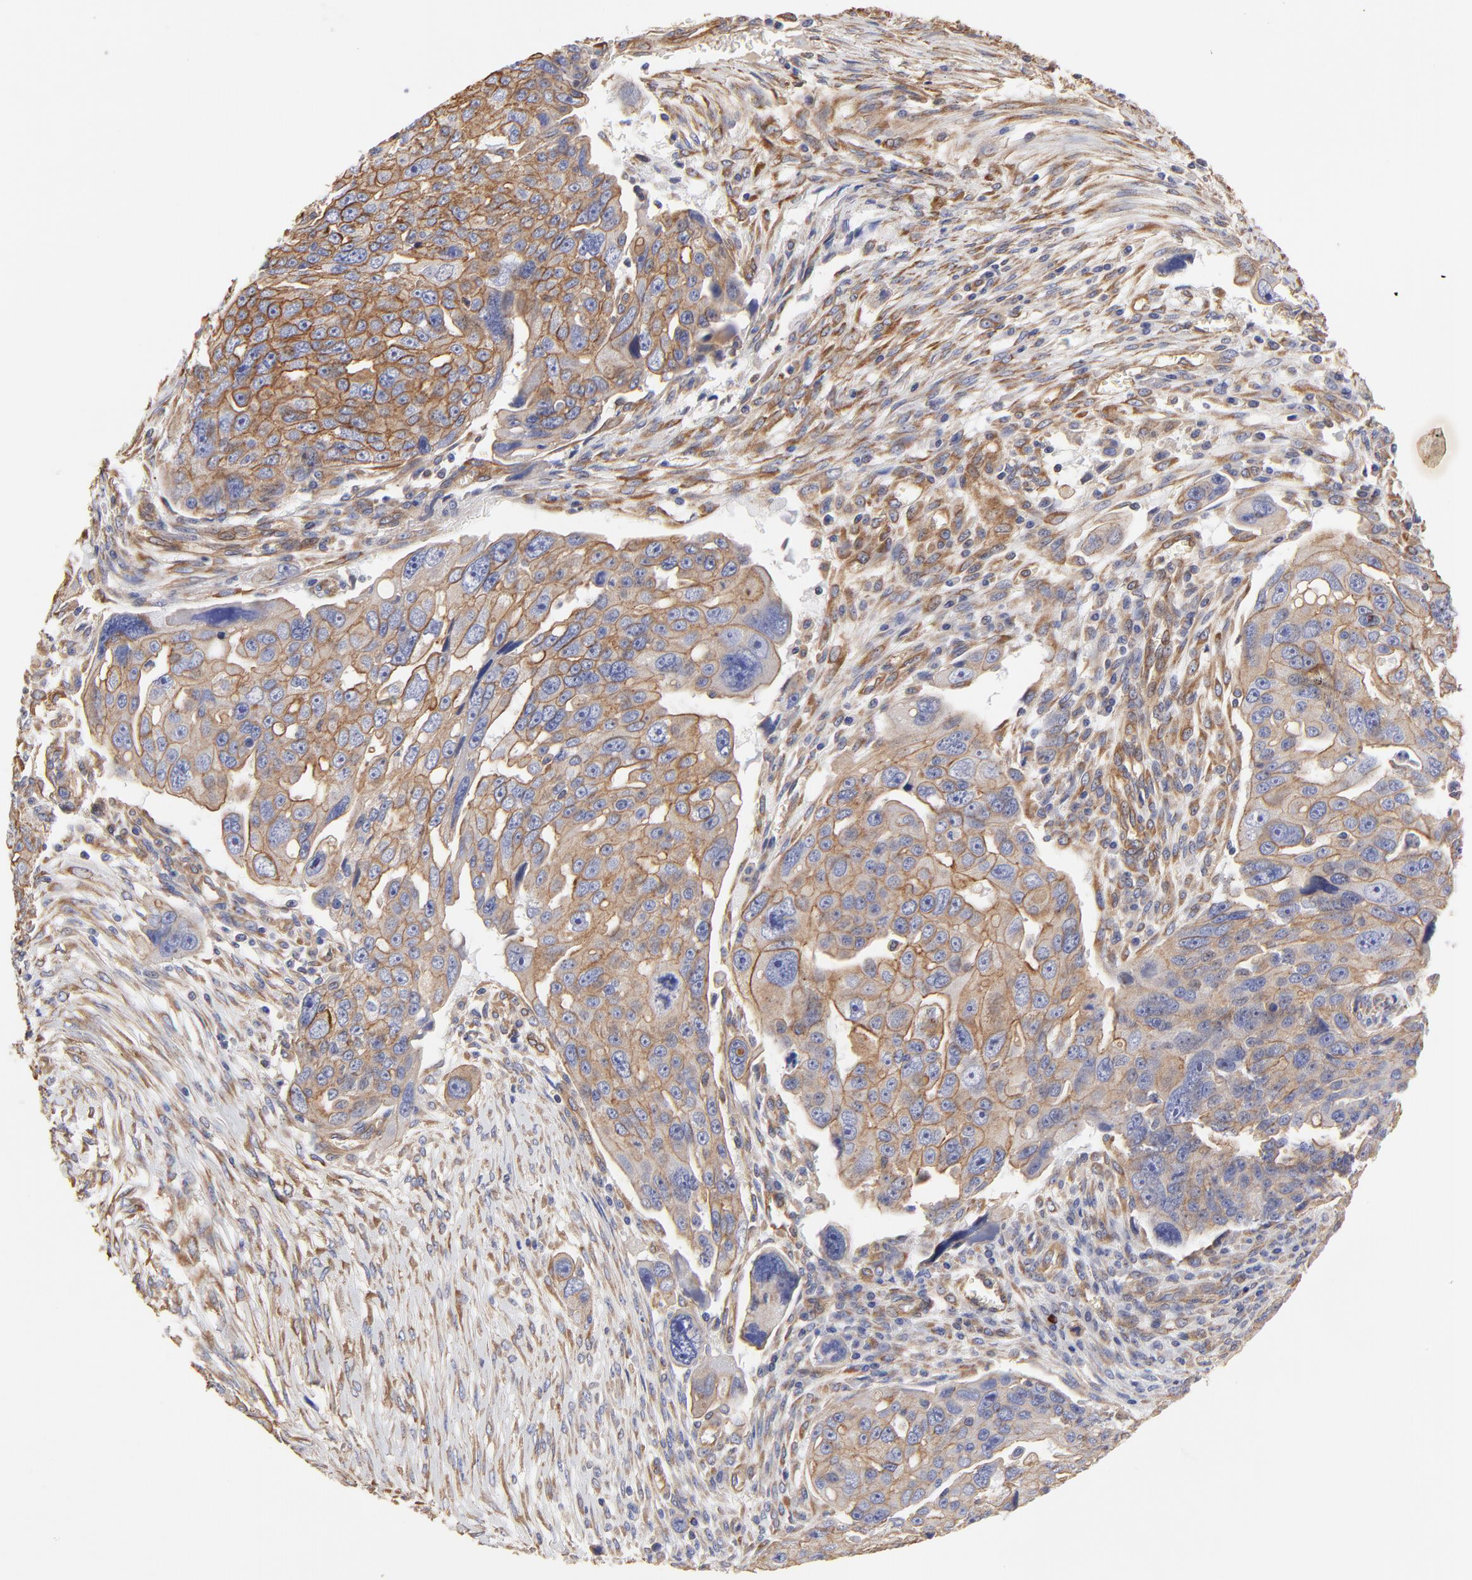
{"staining": {"intensity": "weak", "quantity": ">75%", "location": "cytoplasmic/membranous"}, "tissue": "ovarian cancer", "cell_type": "Tumor cells", "image_type": "cancer", "snomed": [{"axis": "morphology", "description": "Carcinoma, endometroid"}, {"axis": "topography", "description": "Ovary"}], "caption": "IHC photomicrograph of ovarian endometroid carcinoma stained for a protein (brown), which exhibits low levels of weak cytoplasmic/membranous staining in approximately >75% of tumor cells.", "gene": "LRCH2", "patient": {"sex": "female", "age": 75}}